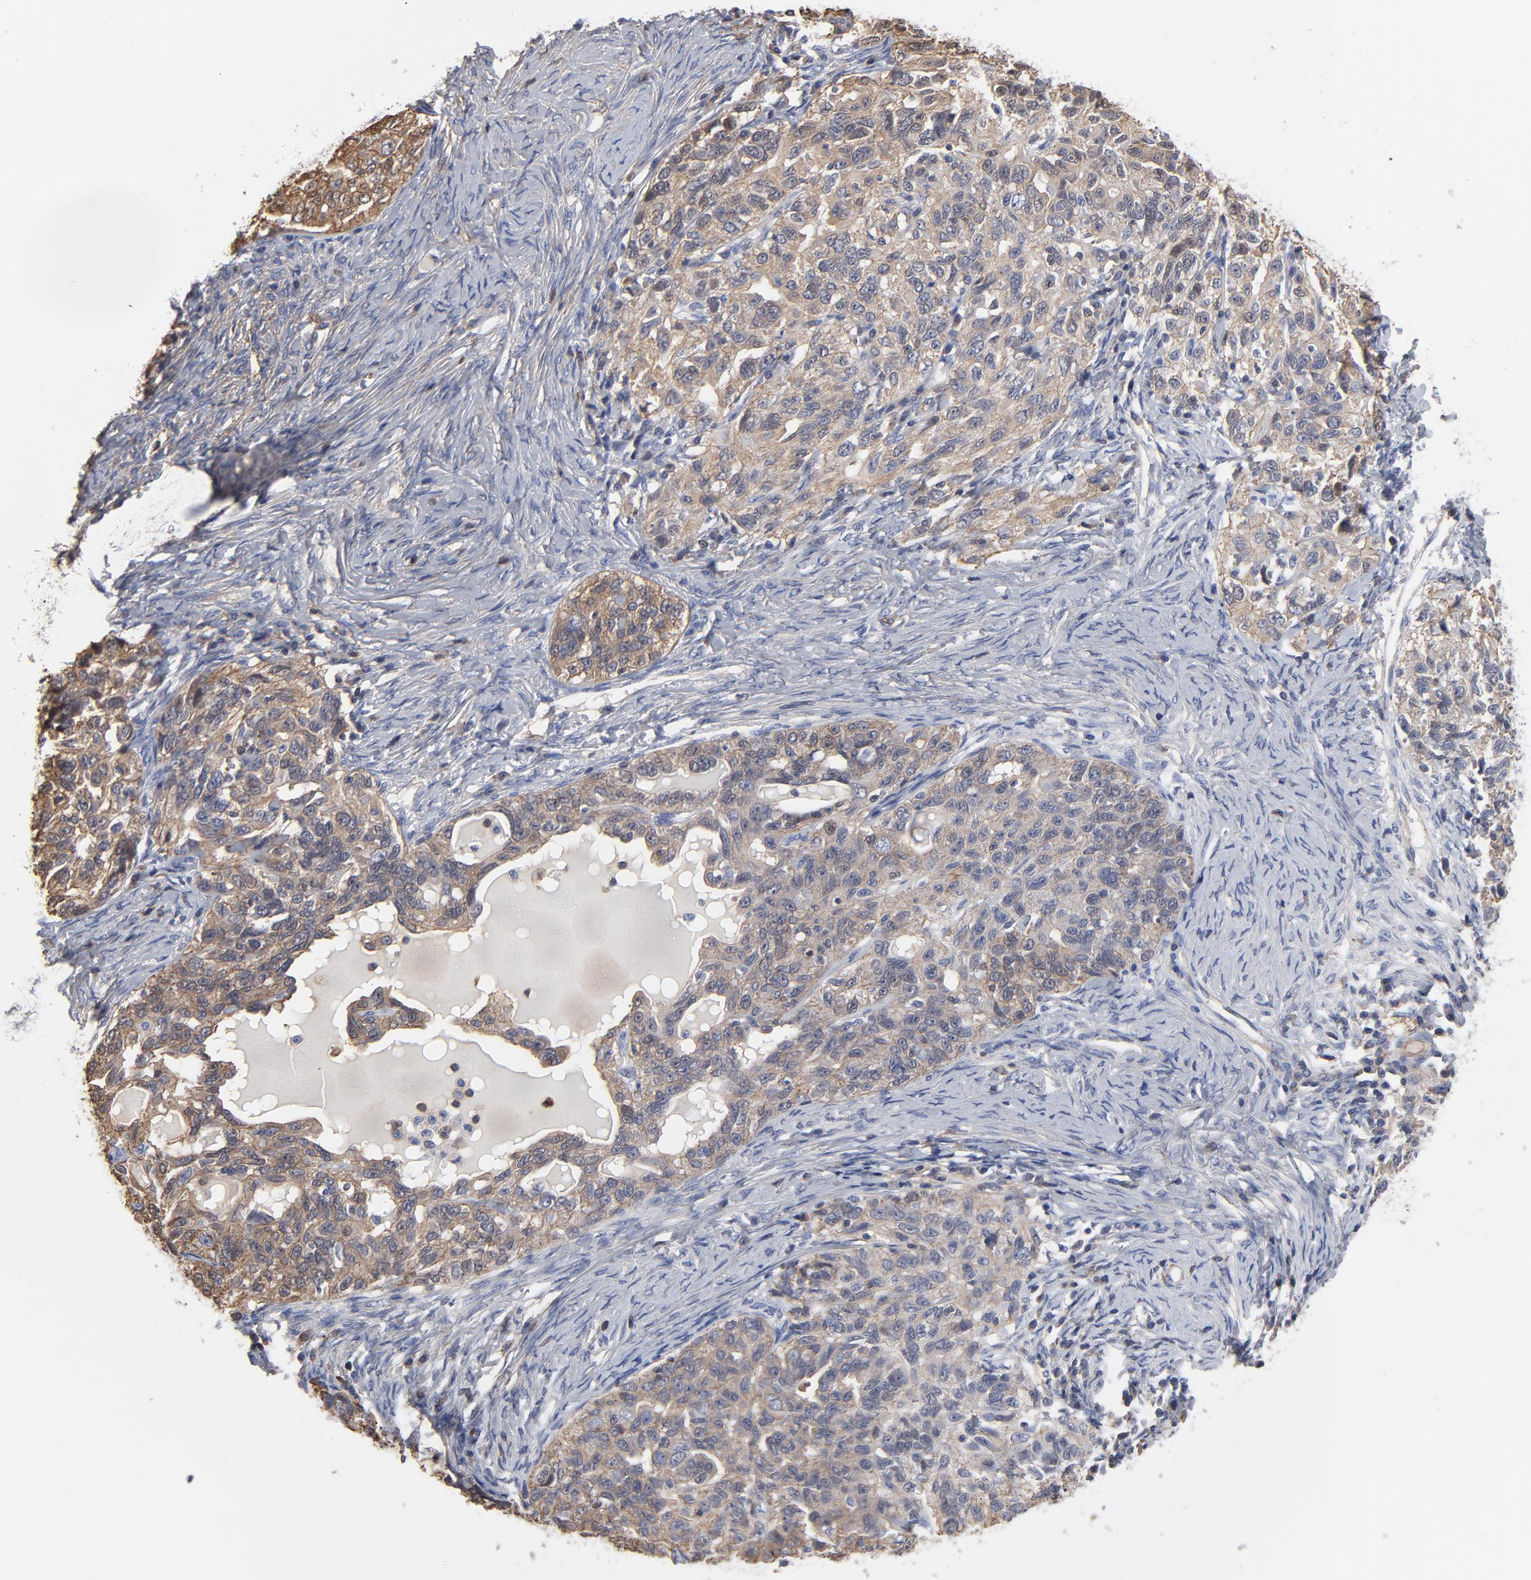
{"staining": {"intensity": "moderate", "quantity": ">75%", "location": "cytoplasmic/membranous"}, "tissue": "ovarian cancer", "cell_type": "Tumor cells", "image_type": "cancer", "snomed": [{"axis": "morphology", "description": "Cystadenocarcinoma, serous, NOS"}, {"axis": "topography", "description": "Ovary"}], "caption": "Ovarian cancer (serous cystadenocarcinoma) stained with a protein marker demonstrates moderate staining in tumor cells.", "gene": "ACTA2", "patient": {"sex": "female", "age": 82}}